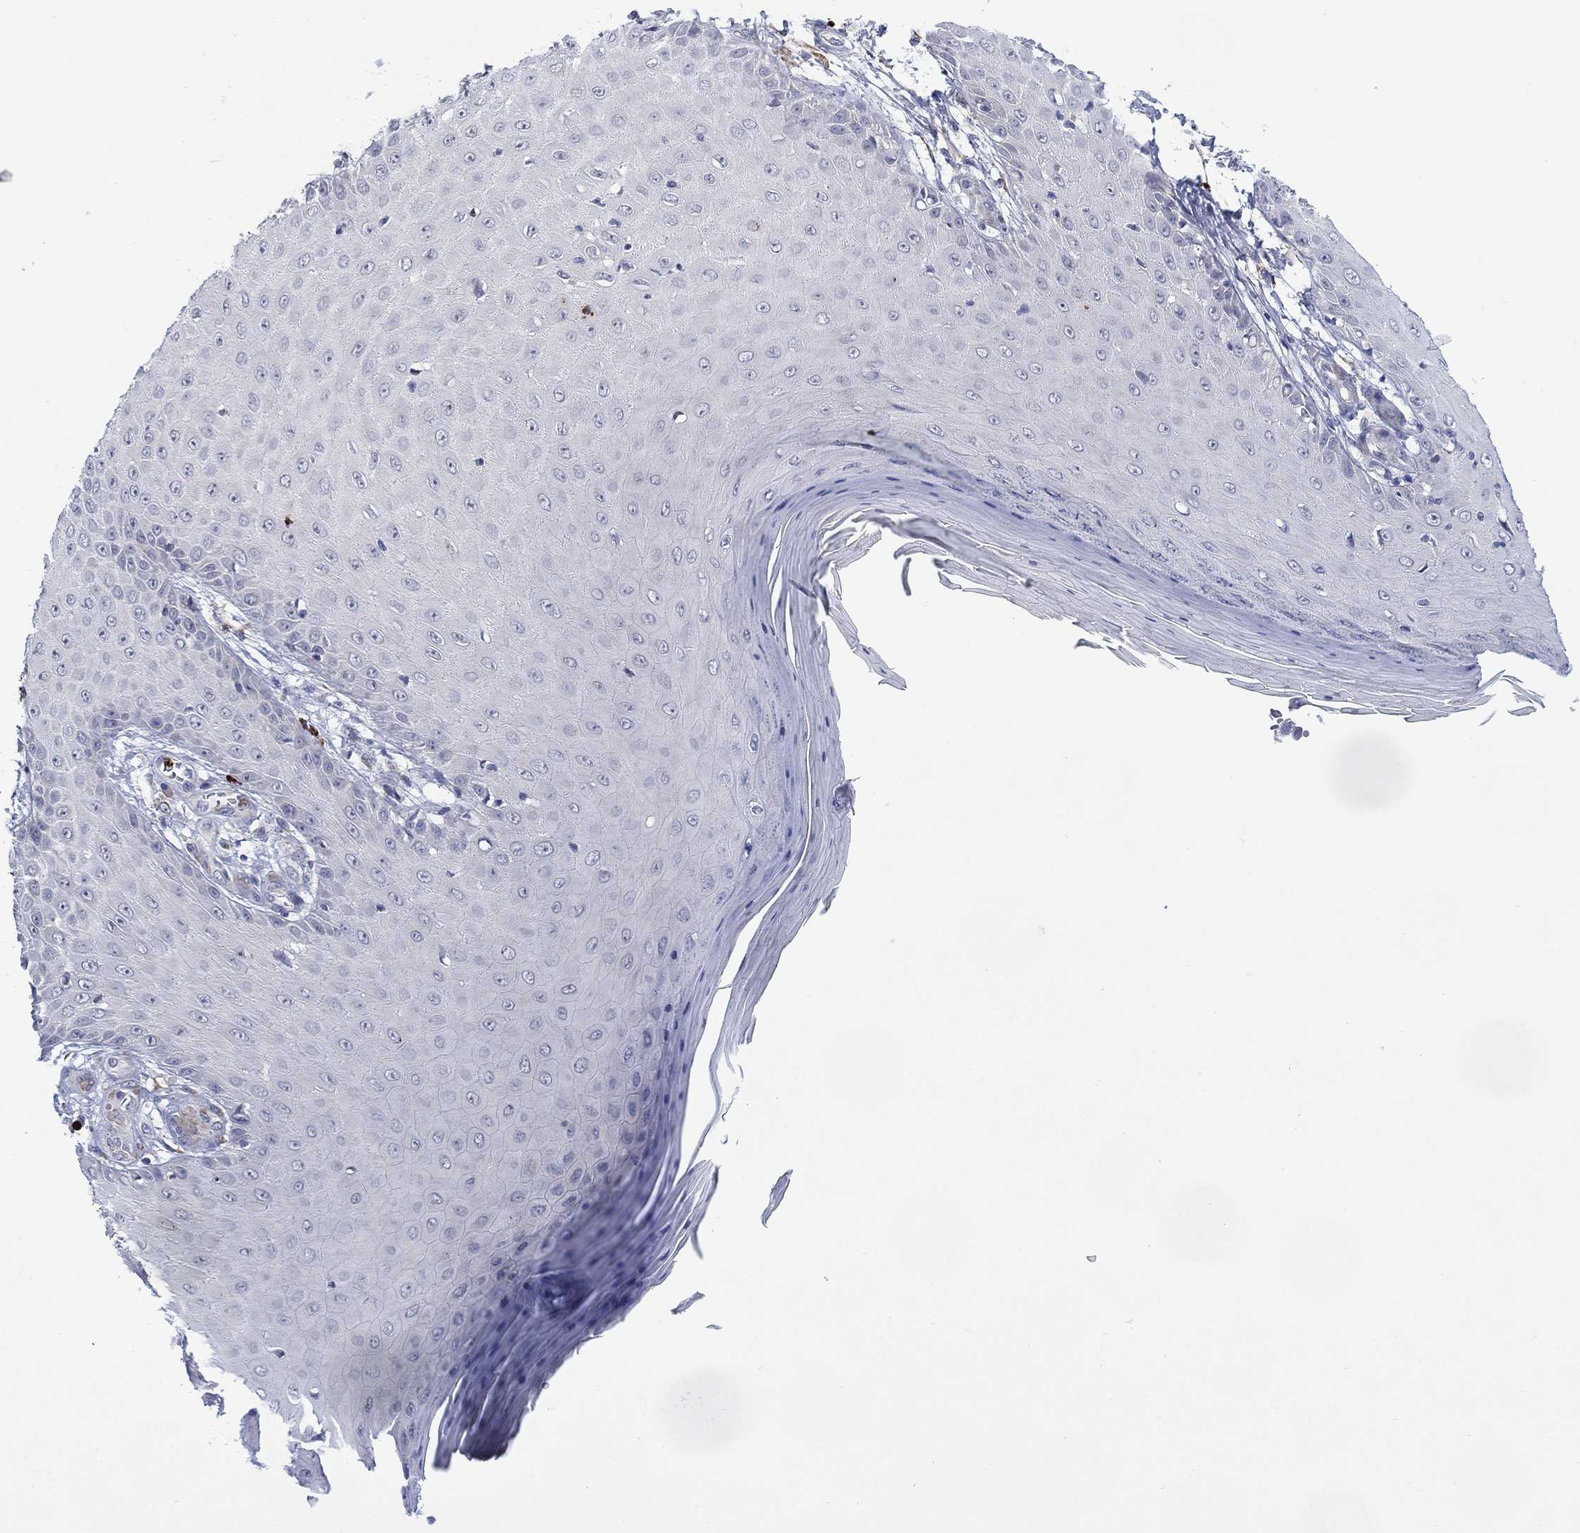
{"staining": {"intensity": "negative", "quantity": "none", "location": "none"}, "tissue": "skin cancer", "cell_type": "Tumor cells", "image_type": "cancer", "snomed": [{"axis": "morphology", "description": "Inflammation, NOS"}, {"axis": "morphology", "description": "Squamous cell carcinoma, NOS"}, {"axis": "topography", "description": "Skin"}], "caption": "Tumor cells show no significant protein staining in skin cancer (squamous cell carcinoma).", "gene": "MTRFR", "patient": {"sex": "male", "age": 70}}